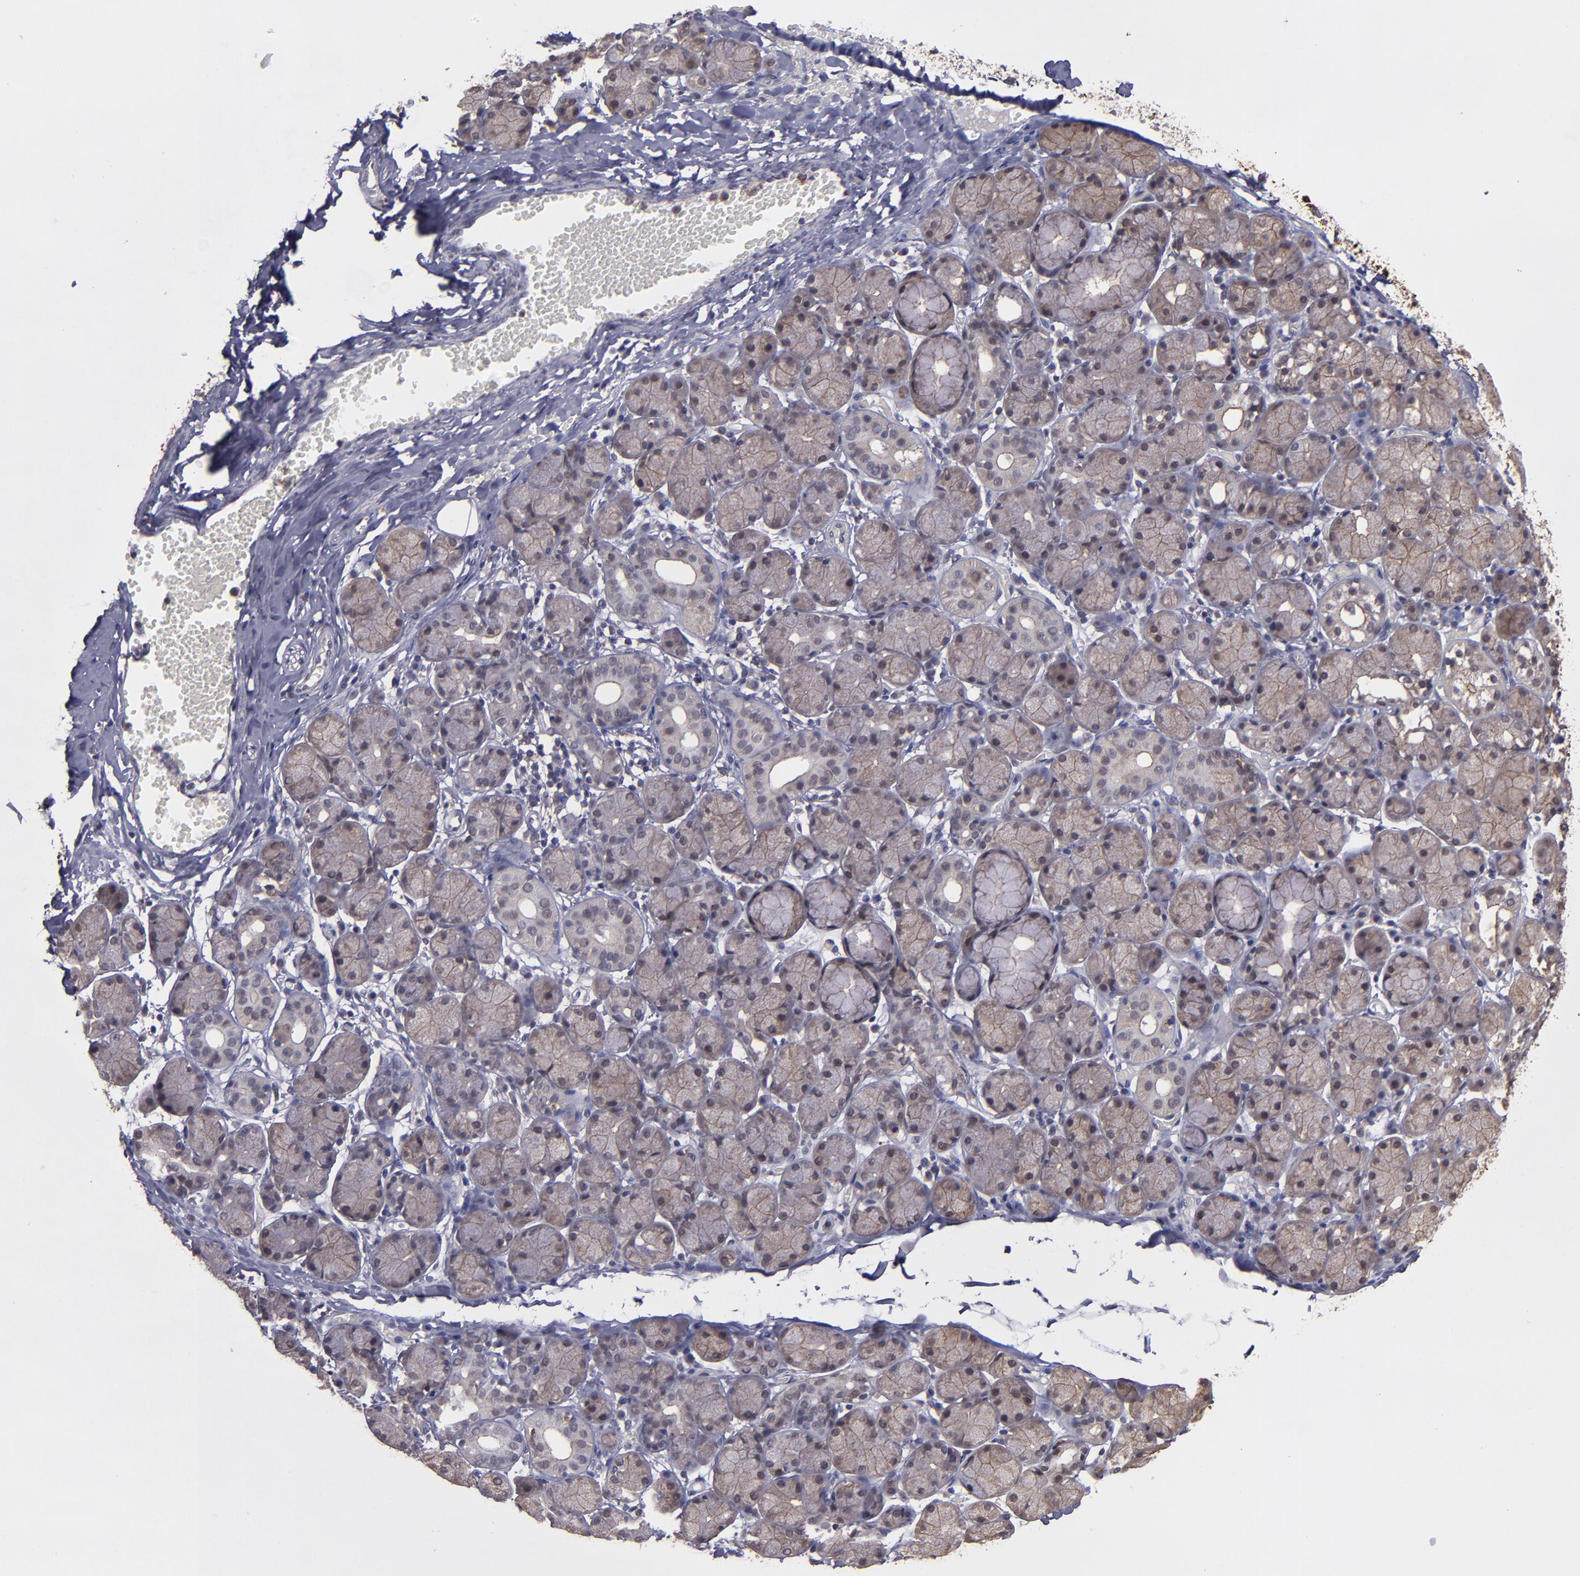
{"staining": {"intensity": "moderate", "quantity": ">75%", "location": "cytoplasmic/membranous,nuclear"}, "tissue": "salivary gland", "cell_type": "Glandular cells", "image_type": "normal", "snomed": [{"axis": "morphology", "description": "Normal tissue, NOS"}, {"axis": "topography", "description": "Salivary gland"}], "caption": "An image of human salivary gland stained for a protein exhibits moderate cytoplasmic/membranous,nuclear brown staining in glandular cells.", "gene": "SIPA1L1", "patient": {"sex": "female", "age": 24}}